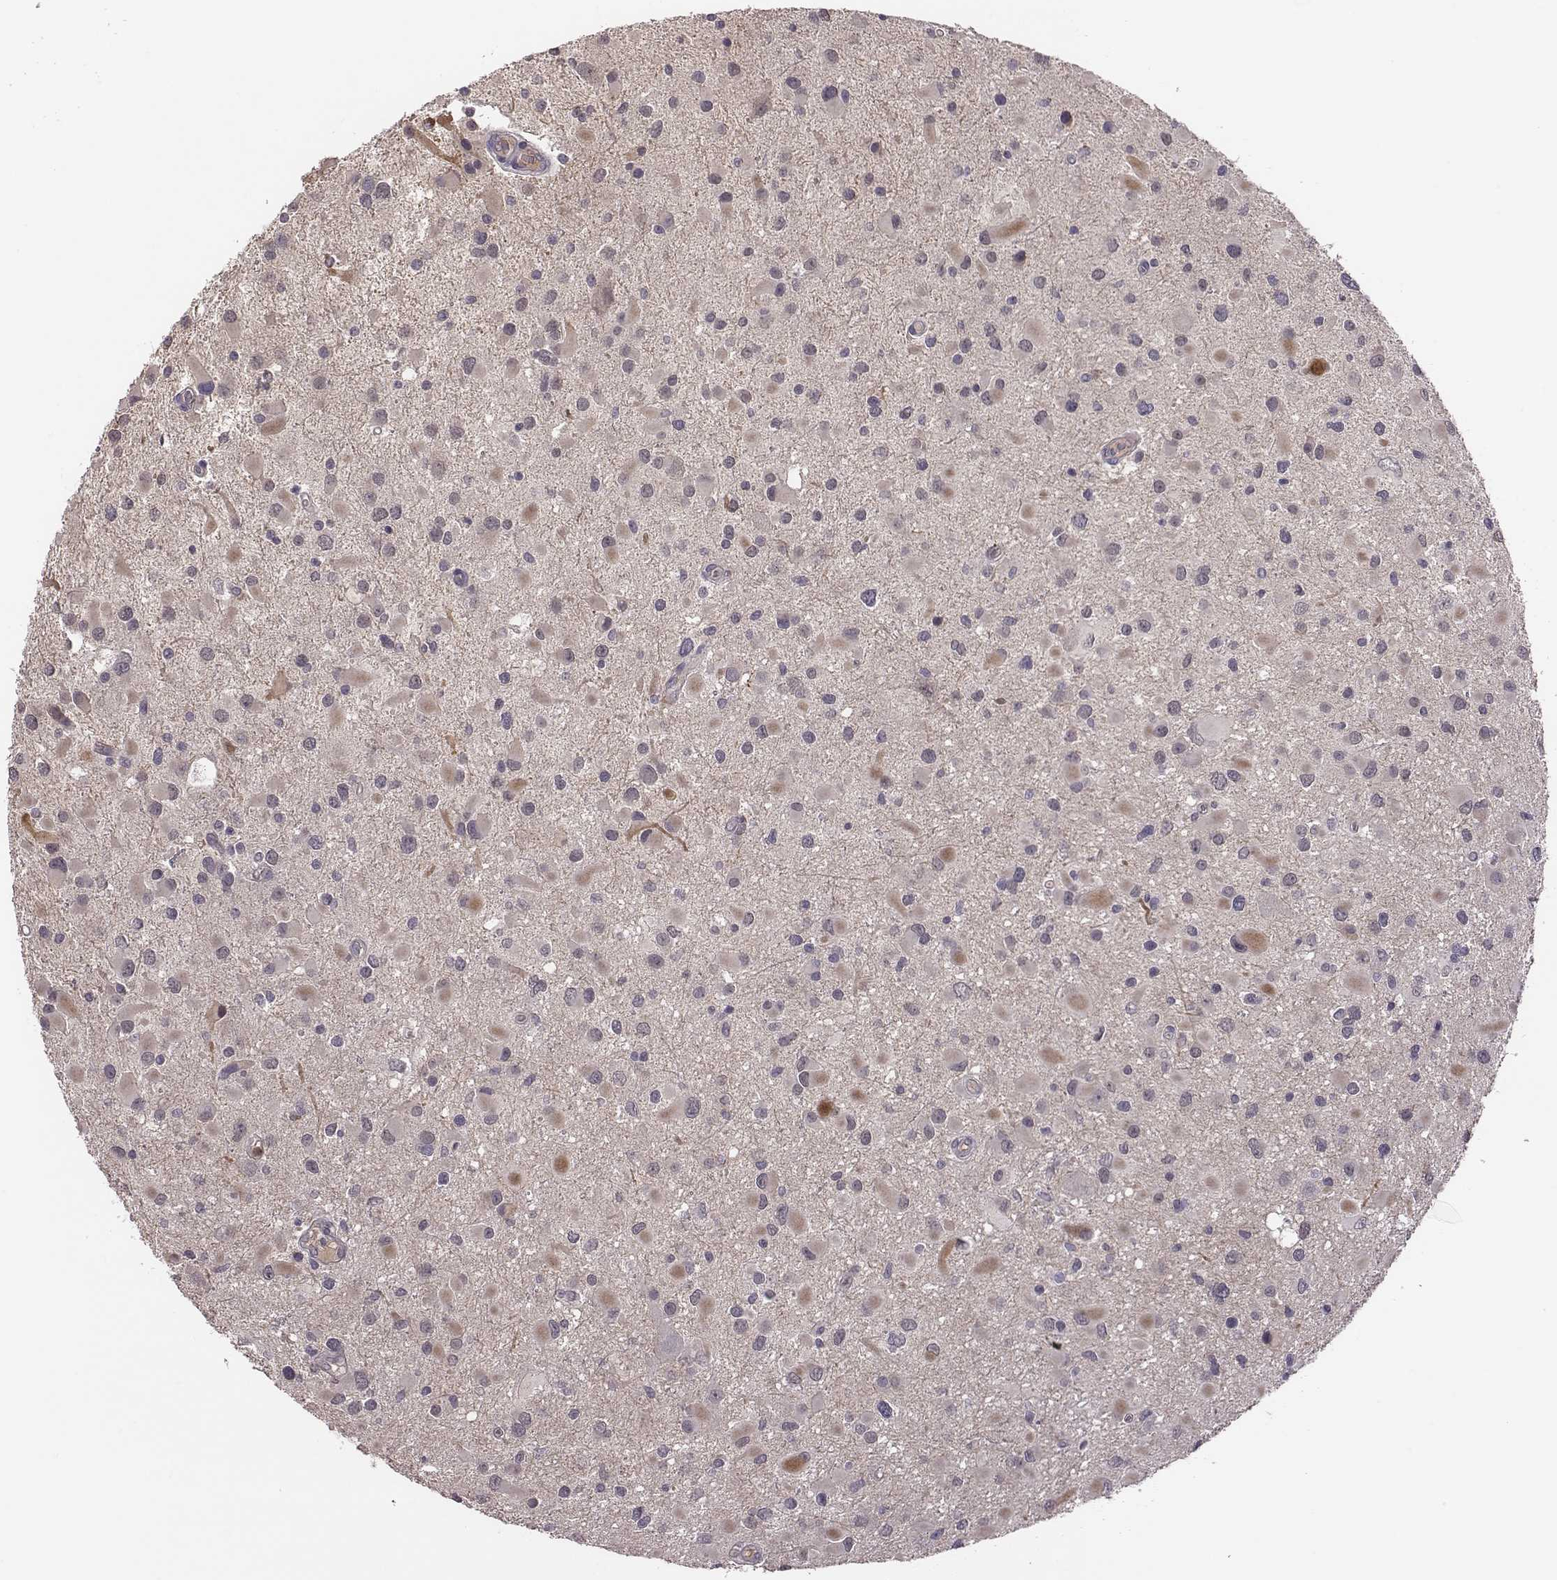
{"staining": {"intensity": "weak", "quantity": "25%-75%", "location": "cytoplasmic/membranous"}, "tissue": "glioma", "cell_type": "Tumor cells", "image_type": "cancer", "snomed": [{"axis": "morphology", "description": "Glioma, malignant, Low grade"}, {"axis": "topography", "description": "Brain"}], "caption": "Glioma stained with a brown dye demonstrates weak cytoplasmic/membranous positive expression in approximately 25%-75% of tumor cells.", "gene": "KMO", "patient": {"sex": "female", "age": 32}}